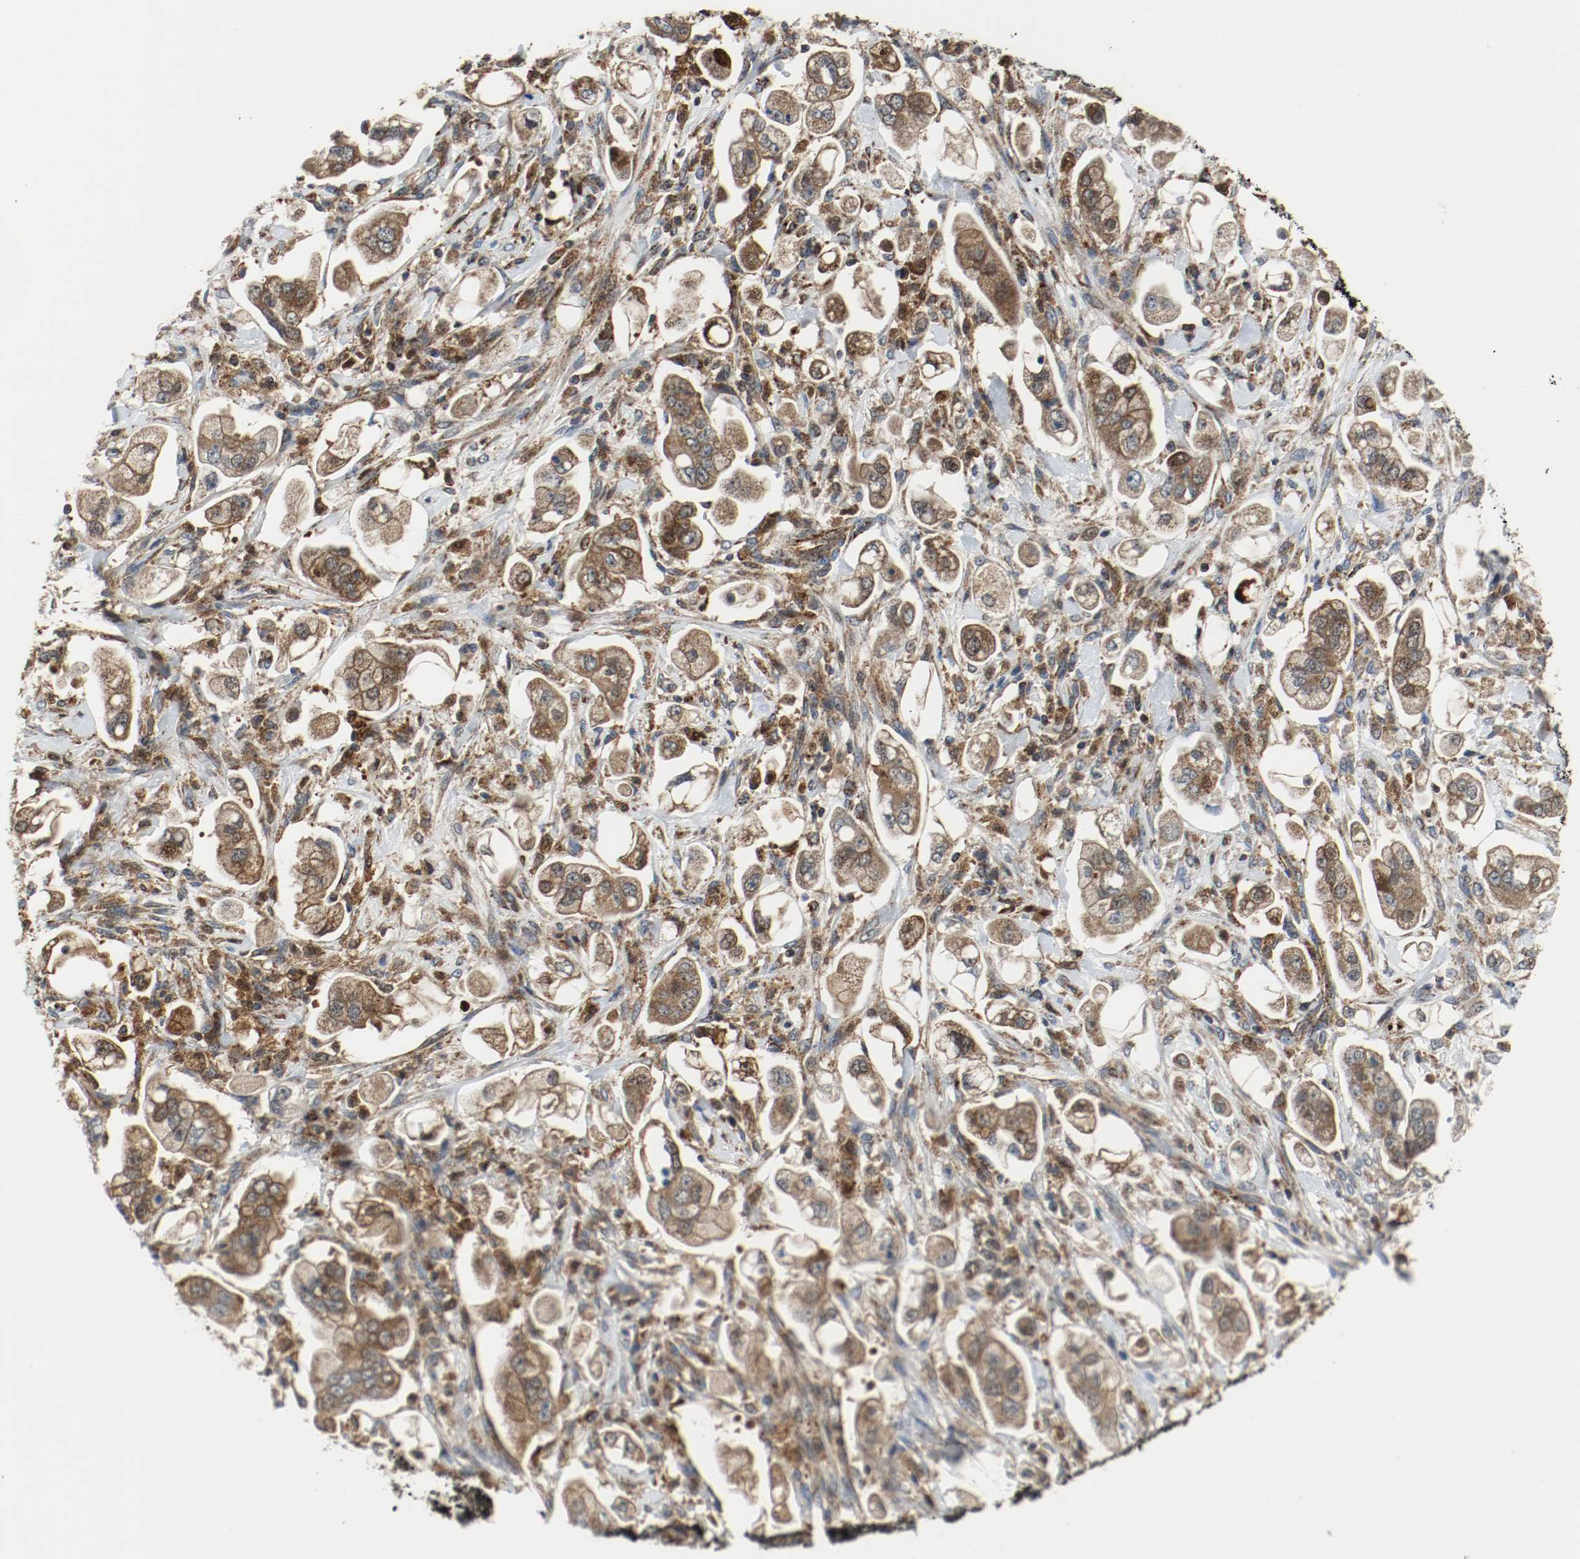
{"staining": {"intensity": "moderate", "quantity": ">75%", "location": "cytoplasmic/membranous"}, "tissue": "stomach cancer", "cell_type": "Tumor cells", "image_type": "cancer", "snomed": [{"axis": "morphology", "description": "Adenocarcinoma, NOS"}, {"axis": "topography", "description": "Stomach"}], "caption": "Brown immunohistochemical staining in stomach adenocarcinoma reveals moderate cytoplasmic/membranous positivity in about >75% of tumor cells.", "gene": "TXNRD1", "patient": {"sex": "male", "age": 62}}